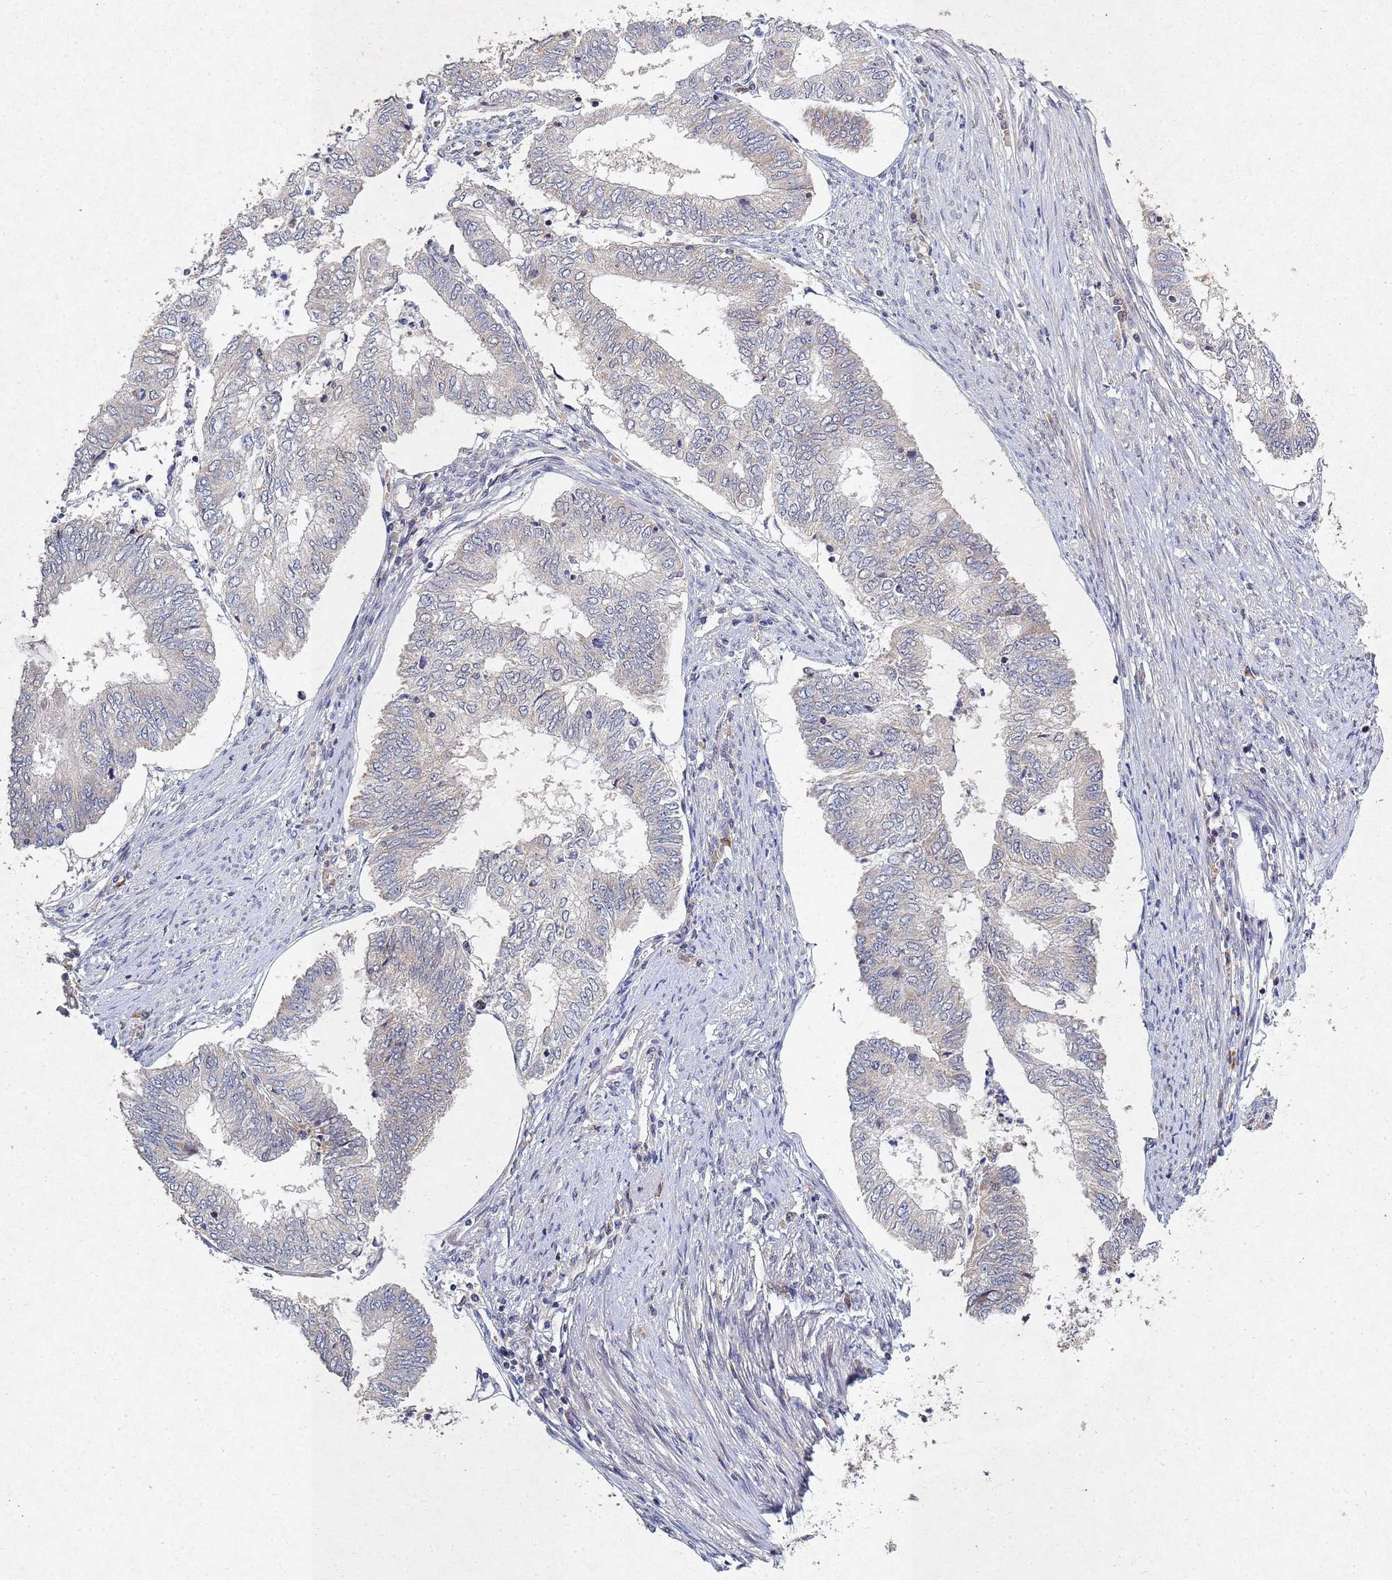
{"staining": {"intensity": "negative", "quantity": "none", "location": "none"}, "tissue": "endometrial cancer", "cell_type": "Tumor cells", "image_type": "cancer", "snomed": [{"axis": "morphology", "description": "Adenocarcinoma, NOS"}, {"axis": "topography", "description": "Endometrium"}], "caption": "Tumor cells are negative for protein expression in human adenocarcinoma (endometrial).", "gene": "TNPO2", "patient": {"sex": "female", "age": 68}}